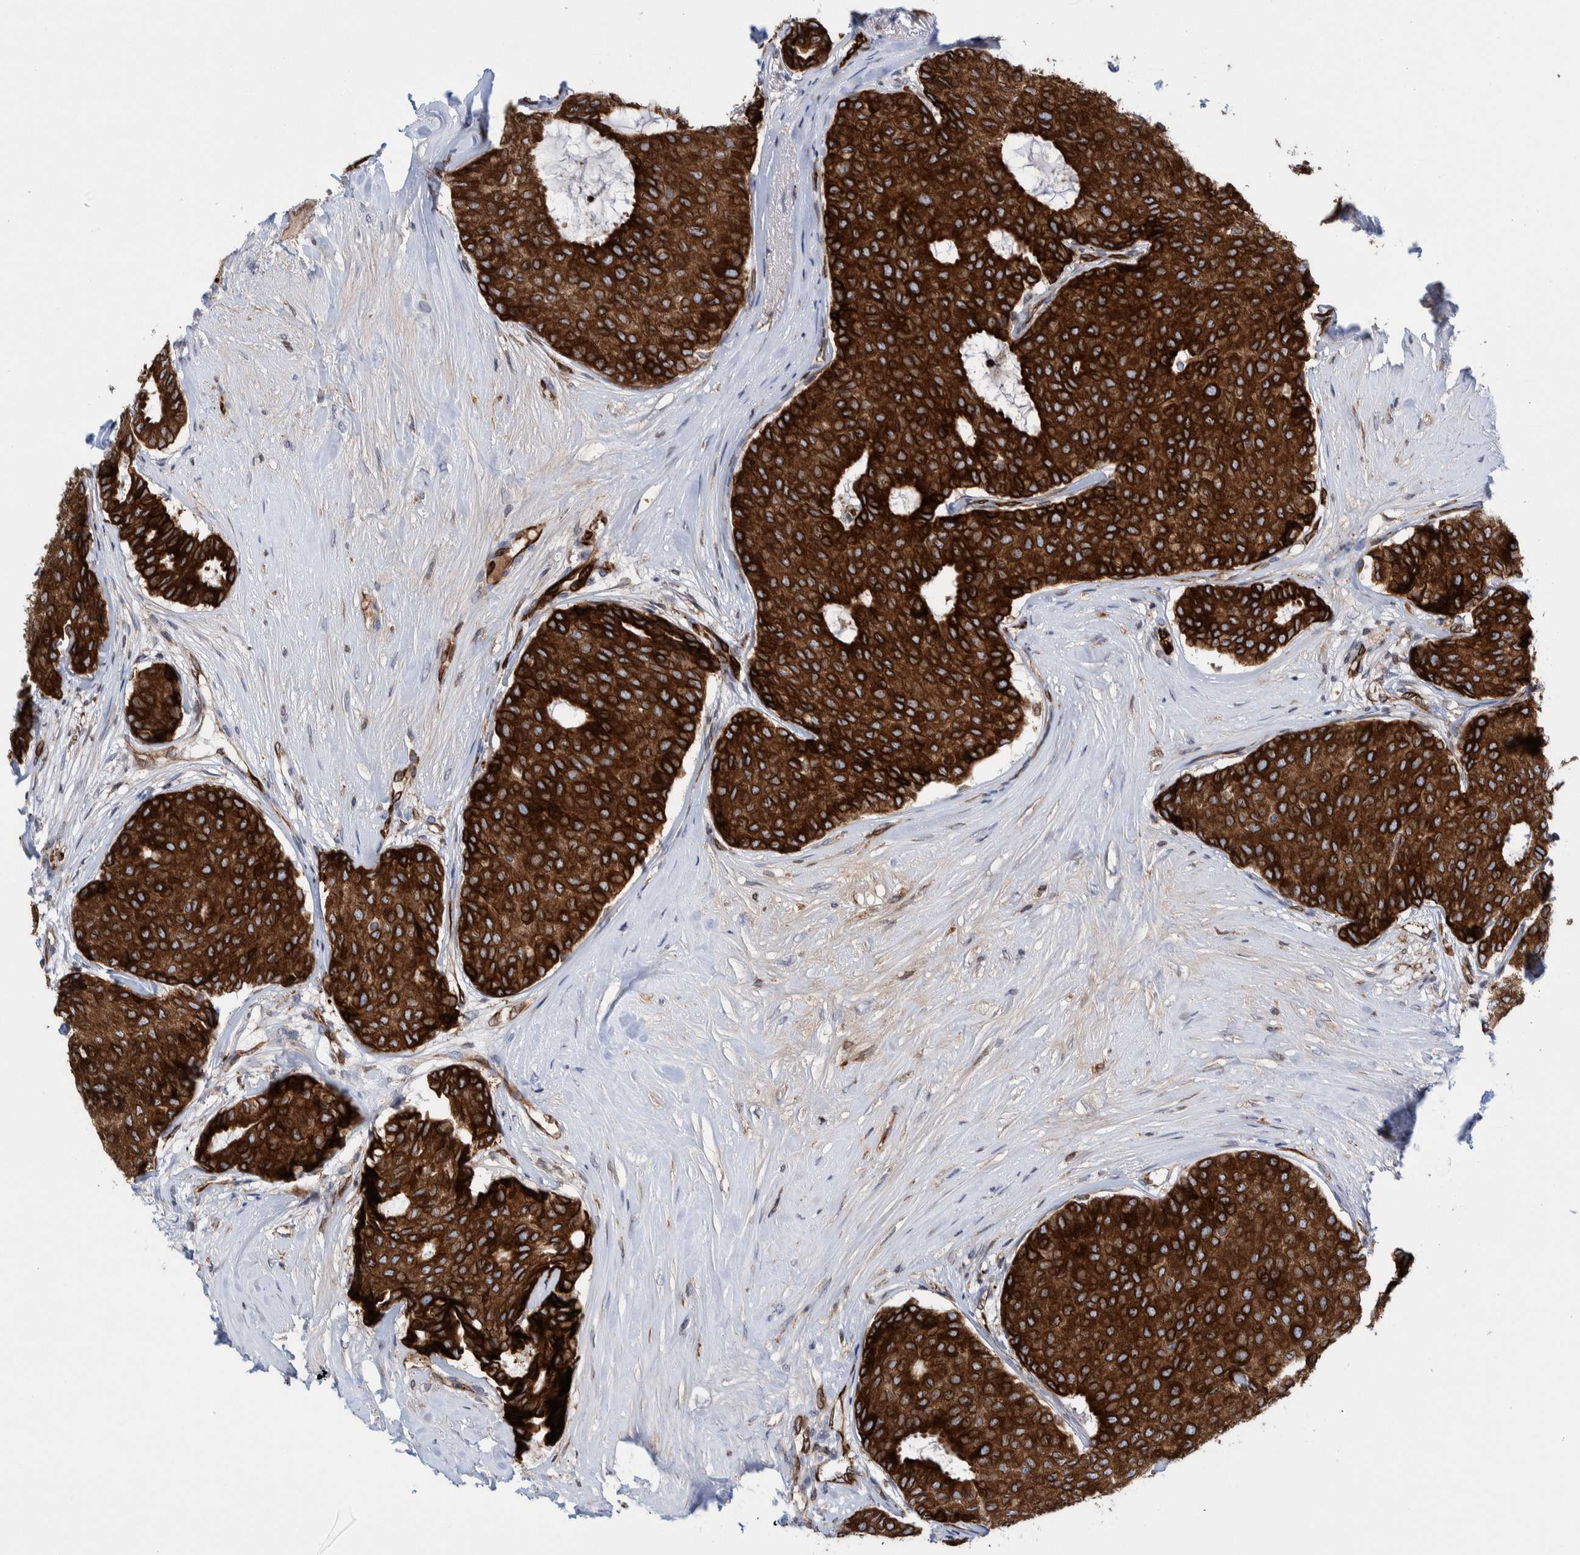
{"staining": {"intensity": "strong", "quantity": ">75%", "location": "cytoplasmic/membranous"}, "tissue": "breast cancer", "cell_type": "Tumor cells", "image_type": "cancer", "snomed": [{"axis": "morphology", "description": "Duct carcinoma"}, {"axis": "topography", "description": "Breast"}], "caption": "Breast cancer was stained to show a protein in brown. There is high levels of strong cytoplasmic/membranous staining in approximately >75% of tumor cells.", "gene": "THEM6", "patient": {"sex": "female", "age": 75}}